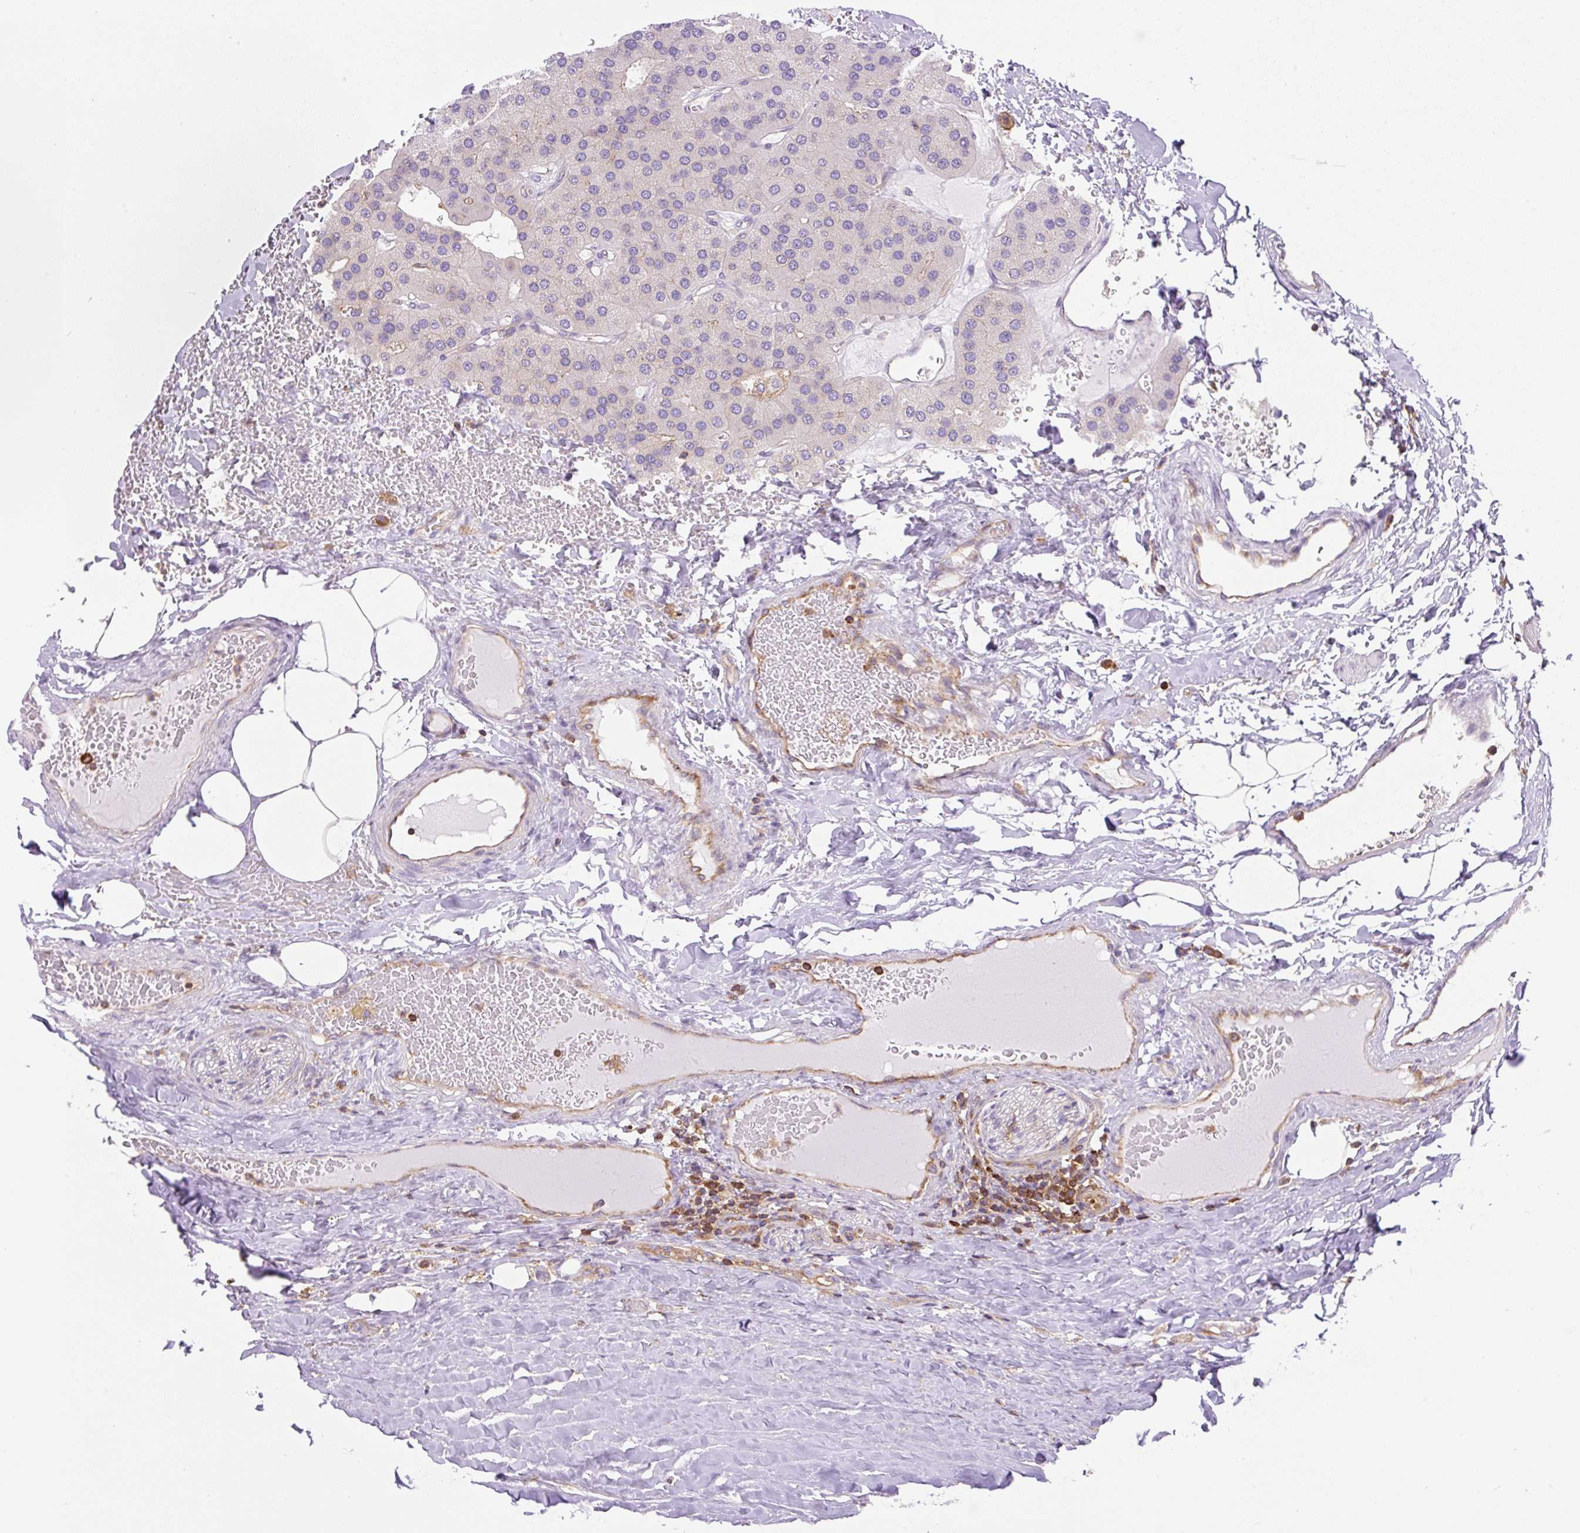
{"staining": {"intensity": "negative", "quantity": "none", "location": "none"}, "tissue": "parathyroid gland", "cell_type": "Glandular cells", "image_type": "normal", "snomed": [{"axis": "morphology", "description": "Normal tissue, NOS"}, {"axis": "morphology", "description": "Adenoma, NOS"}, {"axis": "topography", "description": "Parathyroid gland"}], "caption": "This is a micrograph of immunohistochemistry staining of normal parathyroid gland, which shows no expression in glandular cells.", "gene": "DNM2", "patient": {"sex": "female", "age": 86}}